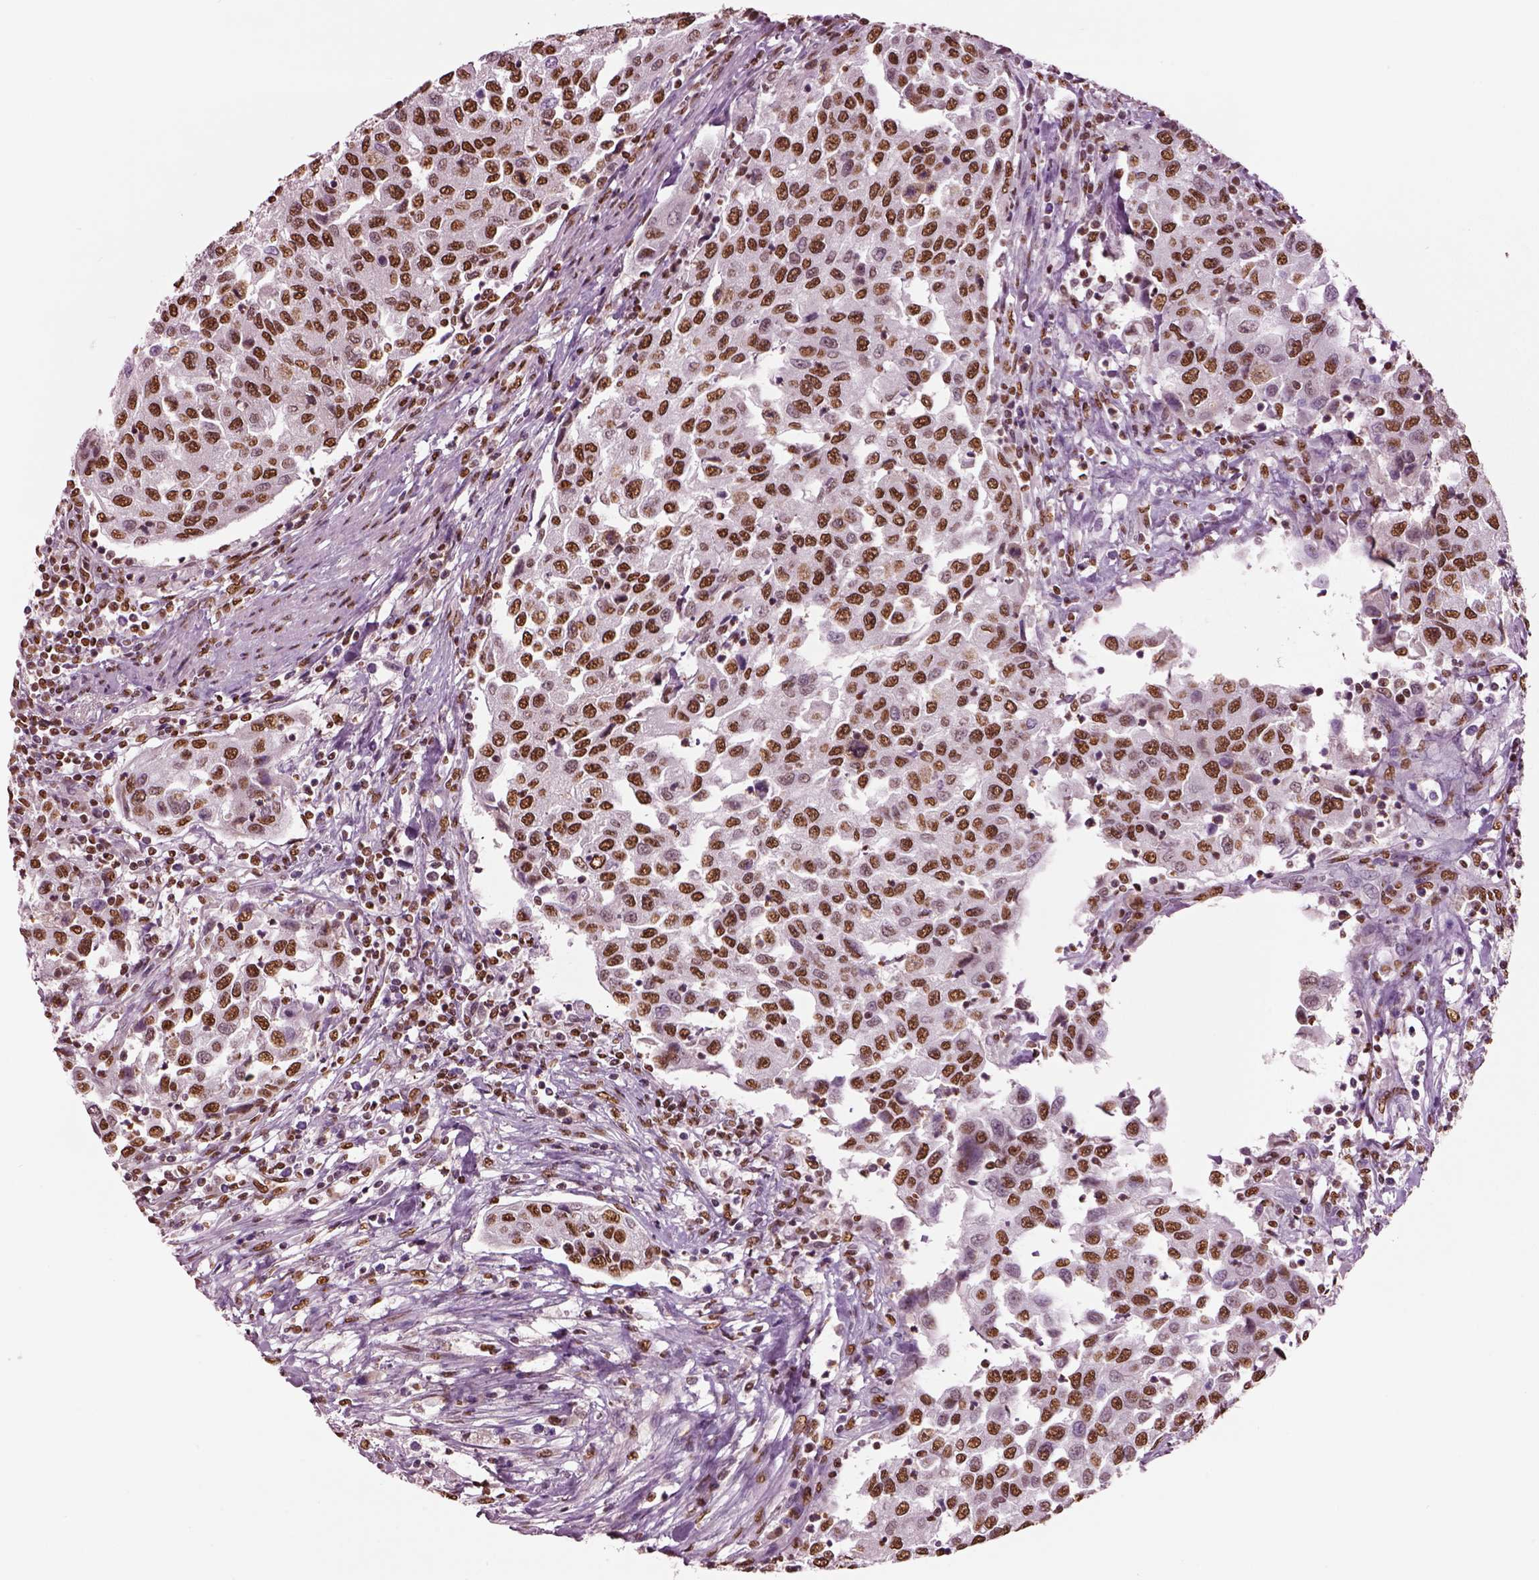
{"staining": {"intensity": "moderate", "quantity": ">75%", "location": "nuclear"}, "tissue": "urothelial cancer", "cell_type": "Tumor cells", "image_type": "cancer", "snomed": [{"axis": "morphology", "description": "Urothelial carcinoma, High grade"}, {"axis": "topography", "description": "Urinary bladder"}], "caption": "Urothelial cancer tissue reveals moderate nuclear expression in approximately >75% of tumor cells, visualized by immunohistochemistry.", "gene": "DDX3X", "patient": {"sex": "female", "age": 78}}